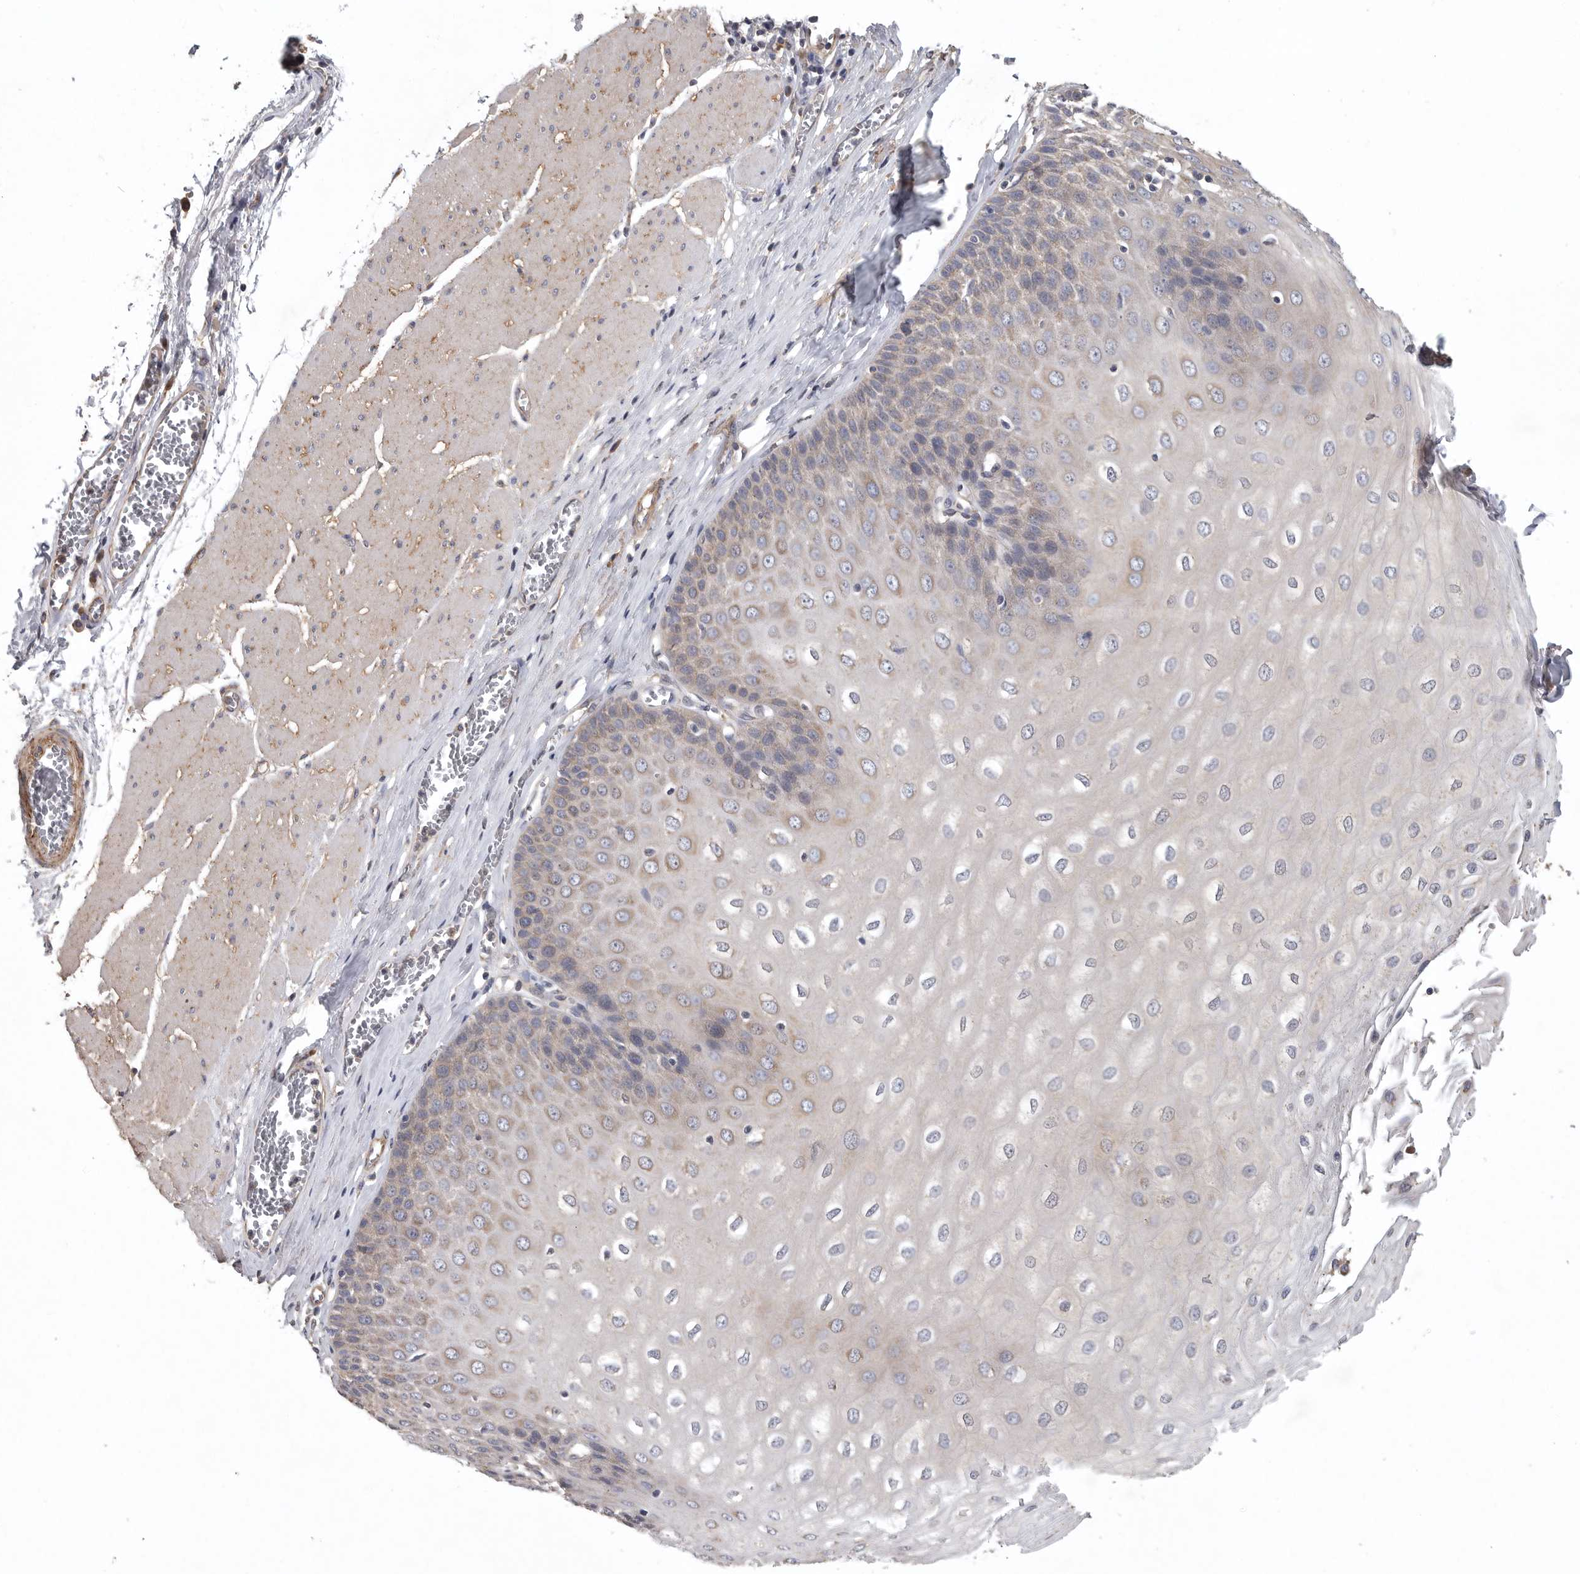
{"staining": {"intensity": "weak", "quantity": "25%-75%", "location": "cytoplasmic/membranous"}, "tissue": "esophagus", "cell_type": "Squamous epithelial cells", "image_type": "normal", "snomed": [{"axis": "morphology", "description": "Normal tissue, NOS"}, {"axis": "topography", "description": "Esophagus"}], "caption": "Benign esophagus was stained to show a protein in brown. There is low levels of weak cytoplasmic/membranous positivity in about 25%-75% of squamous epithelial cells.", "gene": "OXR1", "patient": {"sex": "male", "age": 60}}